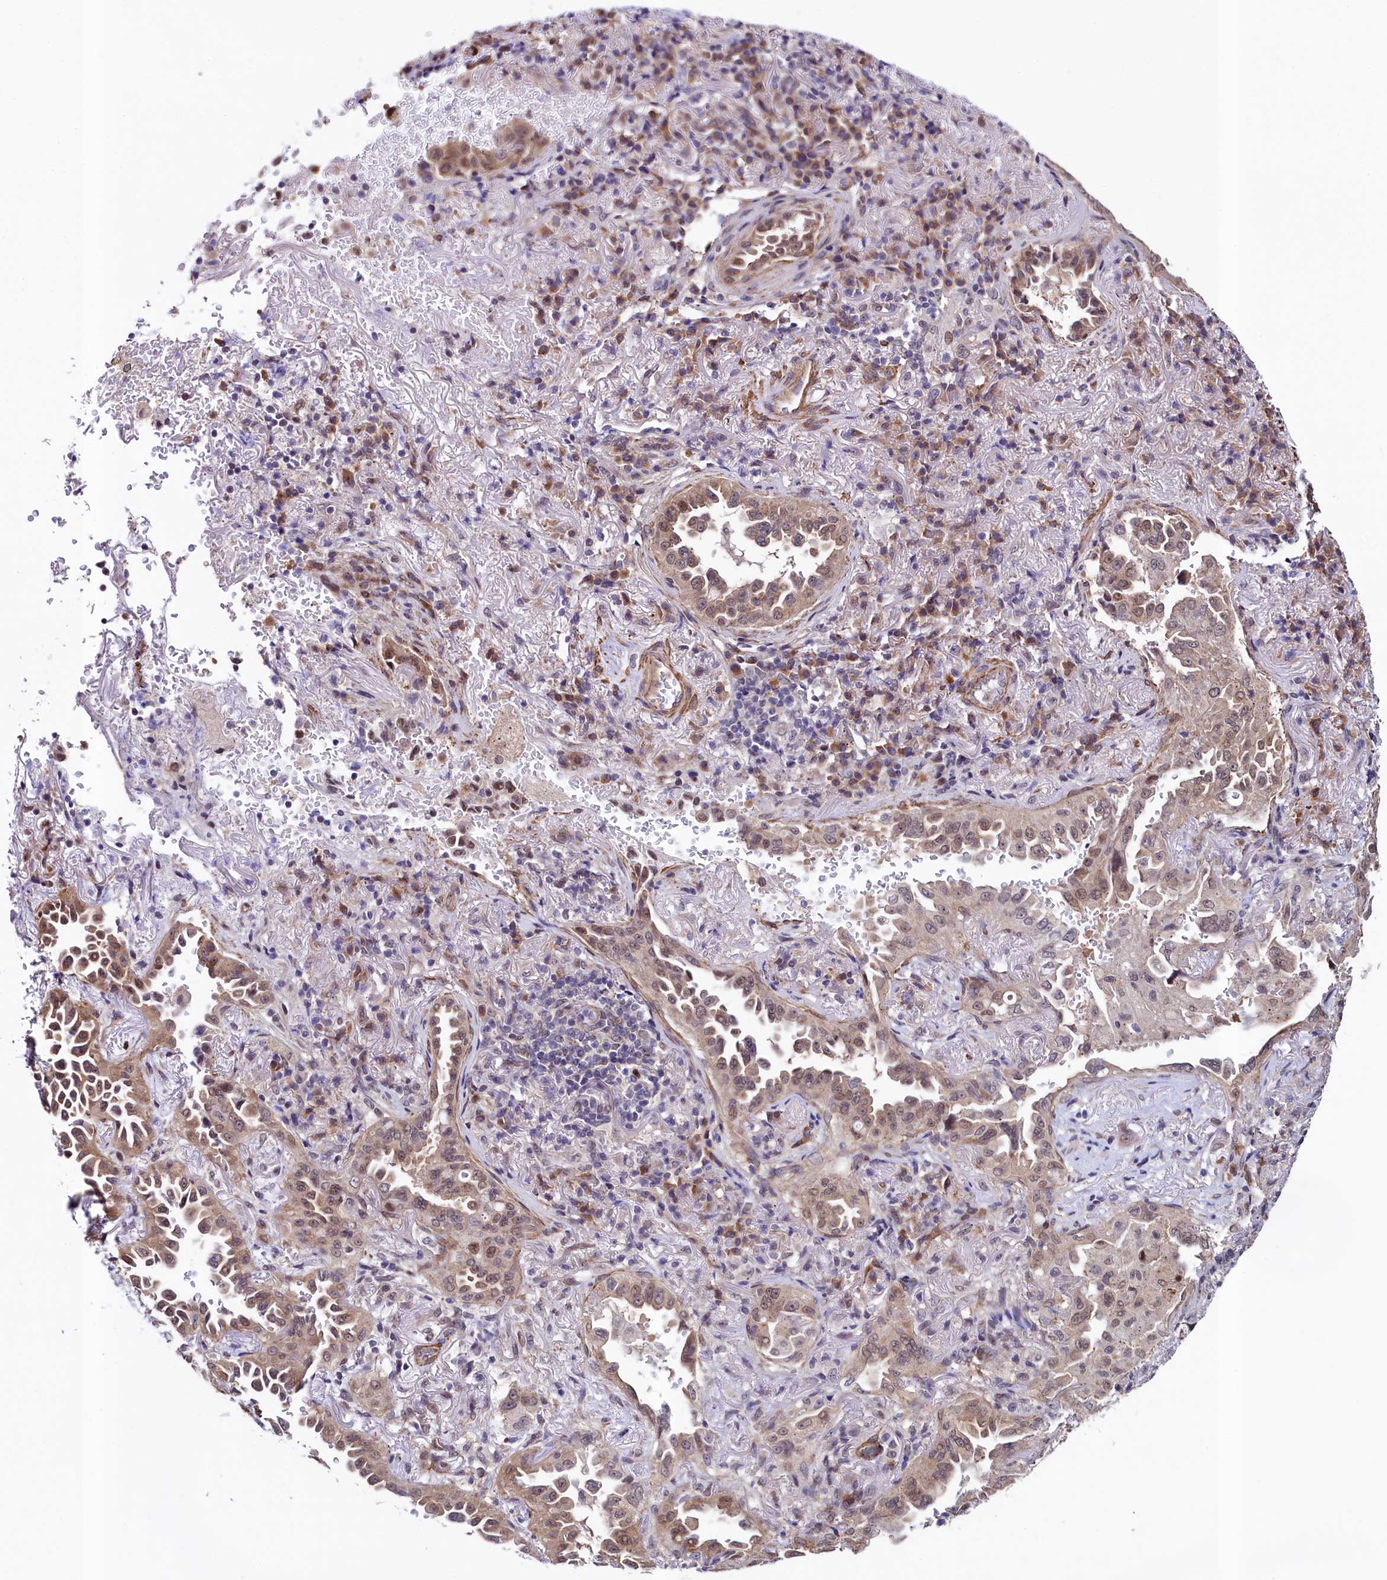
{"staining": {"intensity": "moderate", "quantity": ">75%", "location": "cytoplasmic/membranous,nuclear"}, "tissue": "lung cancer", "cell_type": "Tumor cells", "image_type": "cancer", "snomed": [{"axis": "morphology", "description": "Adenocarcinoma, NOS"}, {"axis": "topography", "description": "Lung"}], "caption": "IHC of lung adenocarcinoma displays medium levels of moderate cytoplasmic/membranous and nuclear expression in about >75% of tumor cells. The staining was performed using DAB to visualize the protein expression in brown, while the nuclei were stained in blue with hematoxylin (Magnification: 20x).", "gene": "LEO1", "patient": {"sex": "female", "age": 69}}